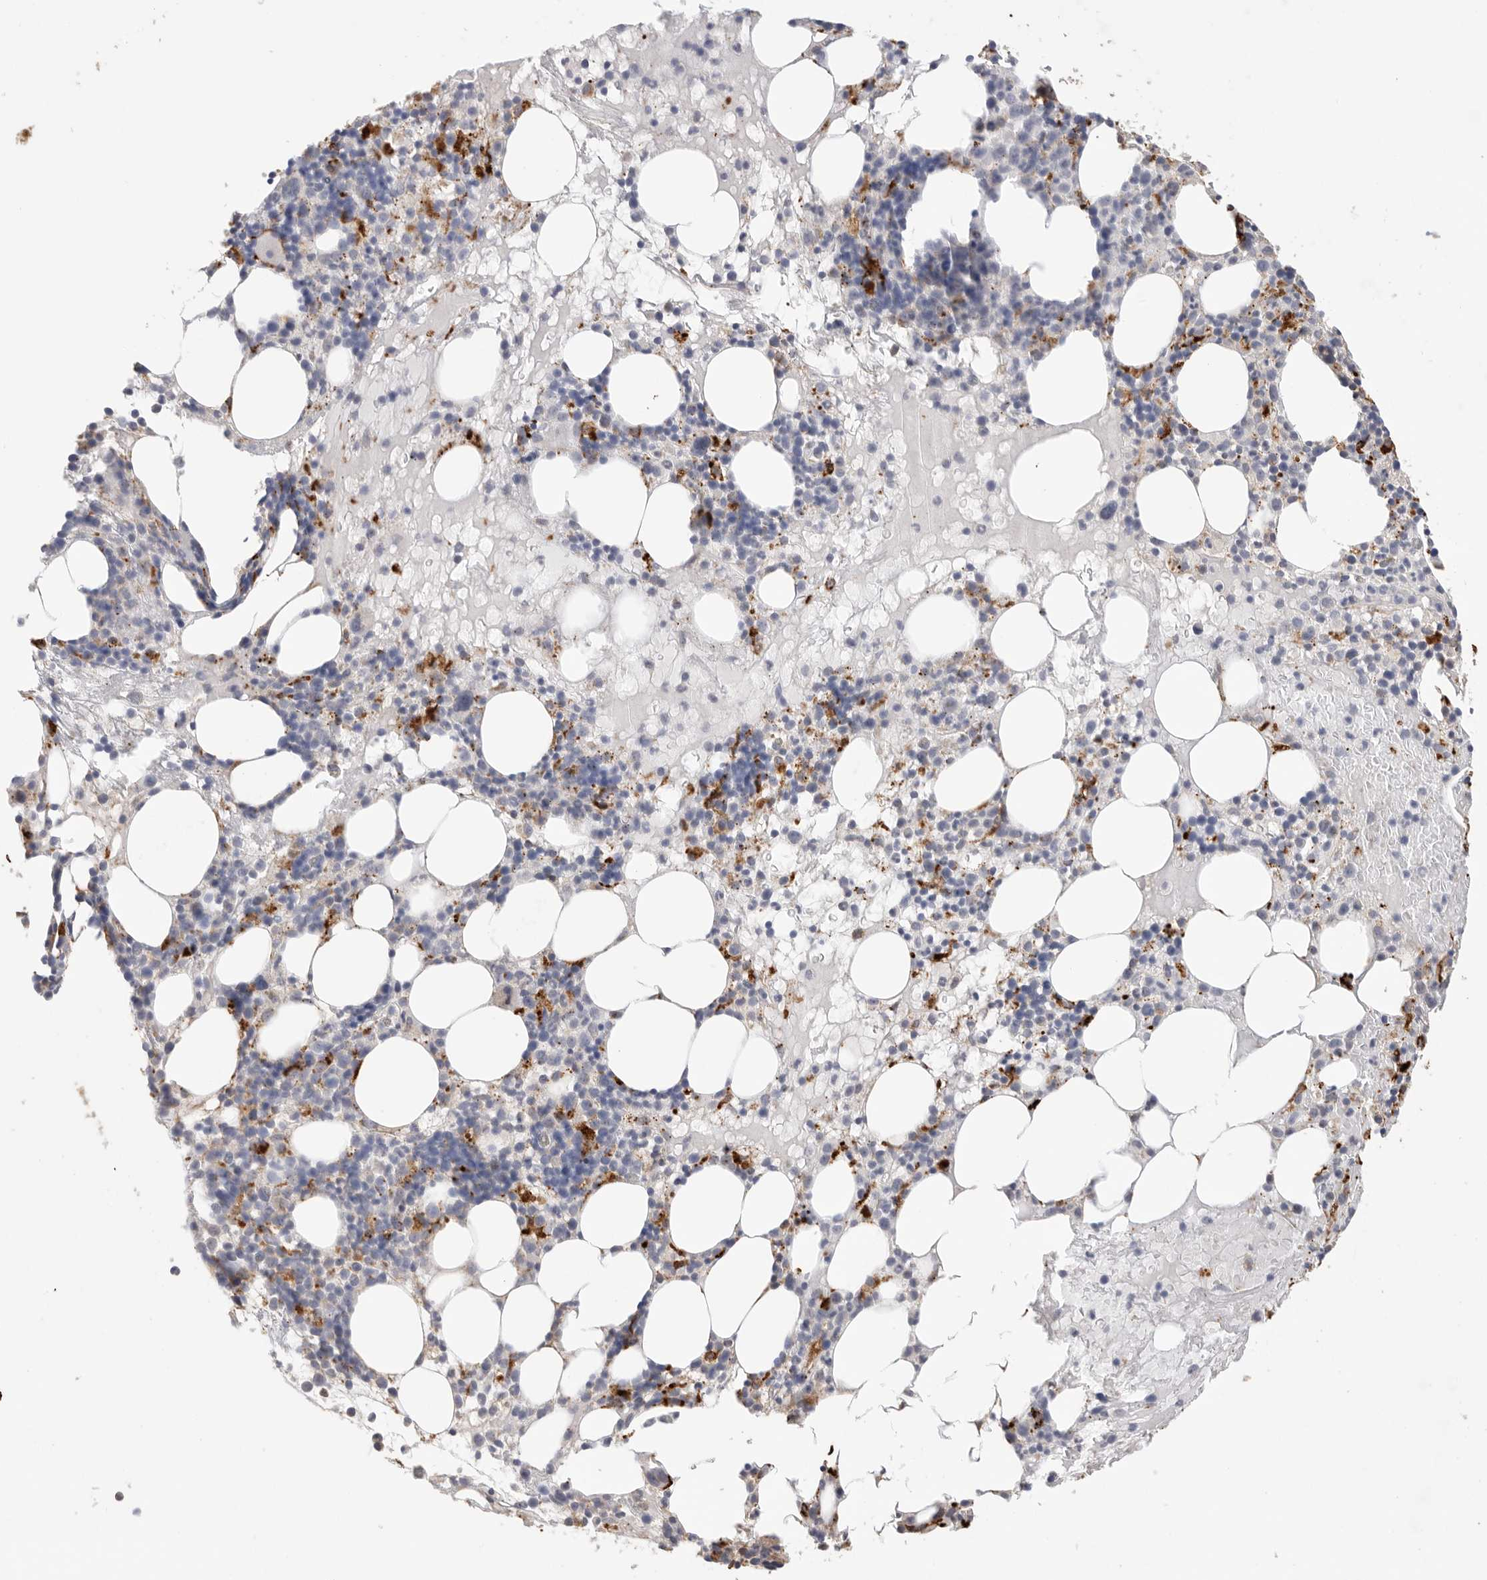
{"staining": {"intensity": "strong", "quantity": "<25%", "location": "cytoplasmic/membranous"}, "tissue": "bone marrow", "cell_type": "Hematopoietic cells", "image_type": "normal", "snomed": [{"axis": "morphology", "description": "Normal tissue, NOS"}, {"axis": "morphology", "description": "Inflammation, NOS"}, {"axis": "topography", "description": "Bone marrow"}], "caption": "High-magnification brightfield microscopy of normal bone marrow stained with DAB (brown) and counterstained with hematoxylin (blue). hematopoietic cells exhibit strong cytoplasmic/membranous expression is seen in approximately<25% of cells.", "gene": "GGH", "patient": {"sex": "female", "age": 77}}